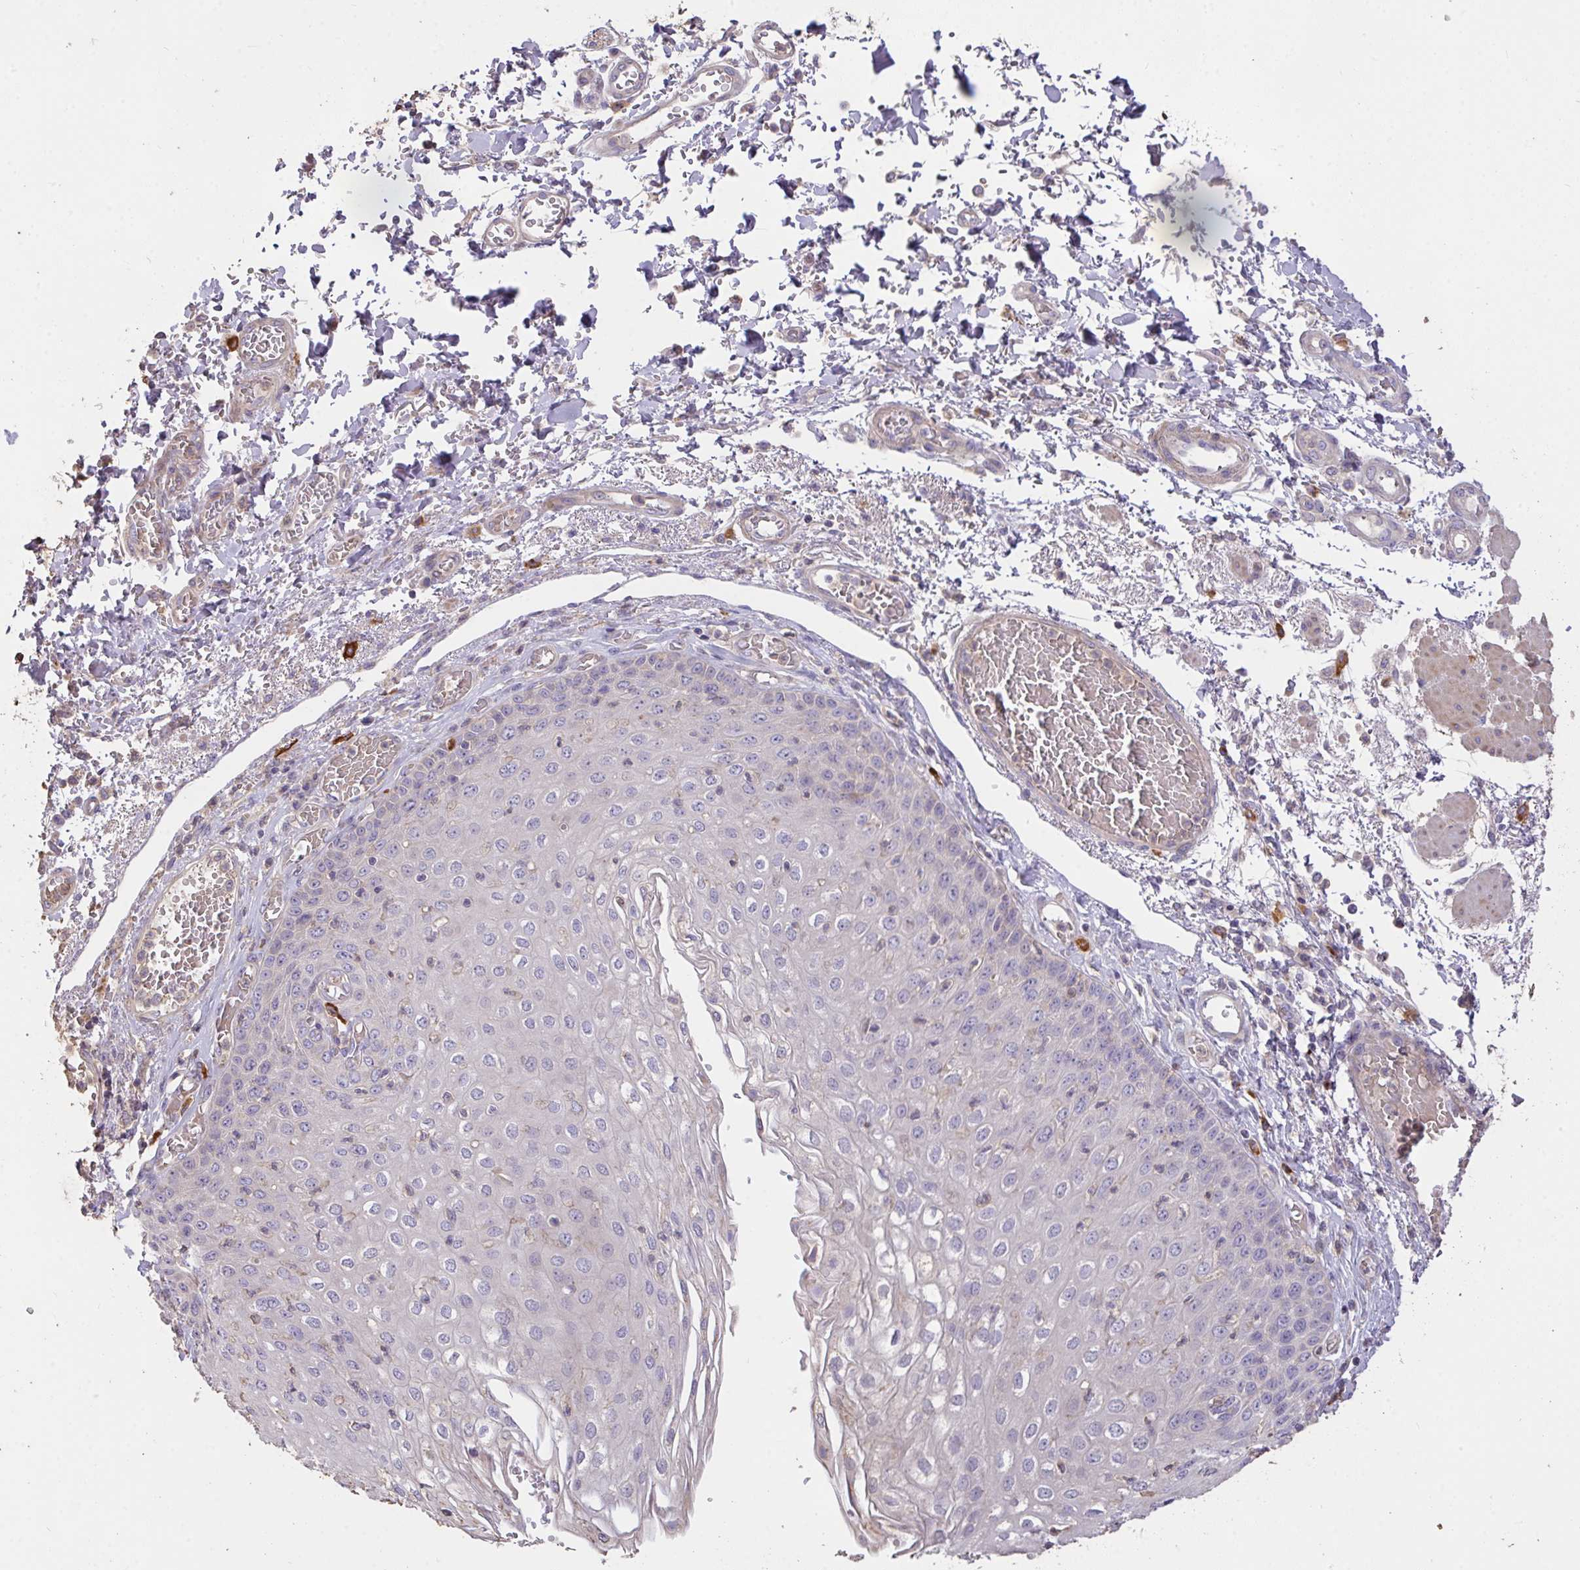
{"staining": {"intensity": "weak", "quantity": "<25%", "location": "cytoplasmic/membranous"}, "tissue": "esophagus", "cell_type": "Squamous epithelial cells", "image_type": "normal", "snomed": [{"axis": "morphology", "description": "Normal tissue, NOS"}, {"axis": "morphology", "description": "Adenocarcinoma, NOS"}, {"axis": "topography", "description": "Esophagus"}], "caption": "There is no significant positivity in squamous epithelial cells of esophagus. Nuclei are stained in blue.", "gene": "FCER1A", "patient": {"sex": "male", "age": 81}}